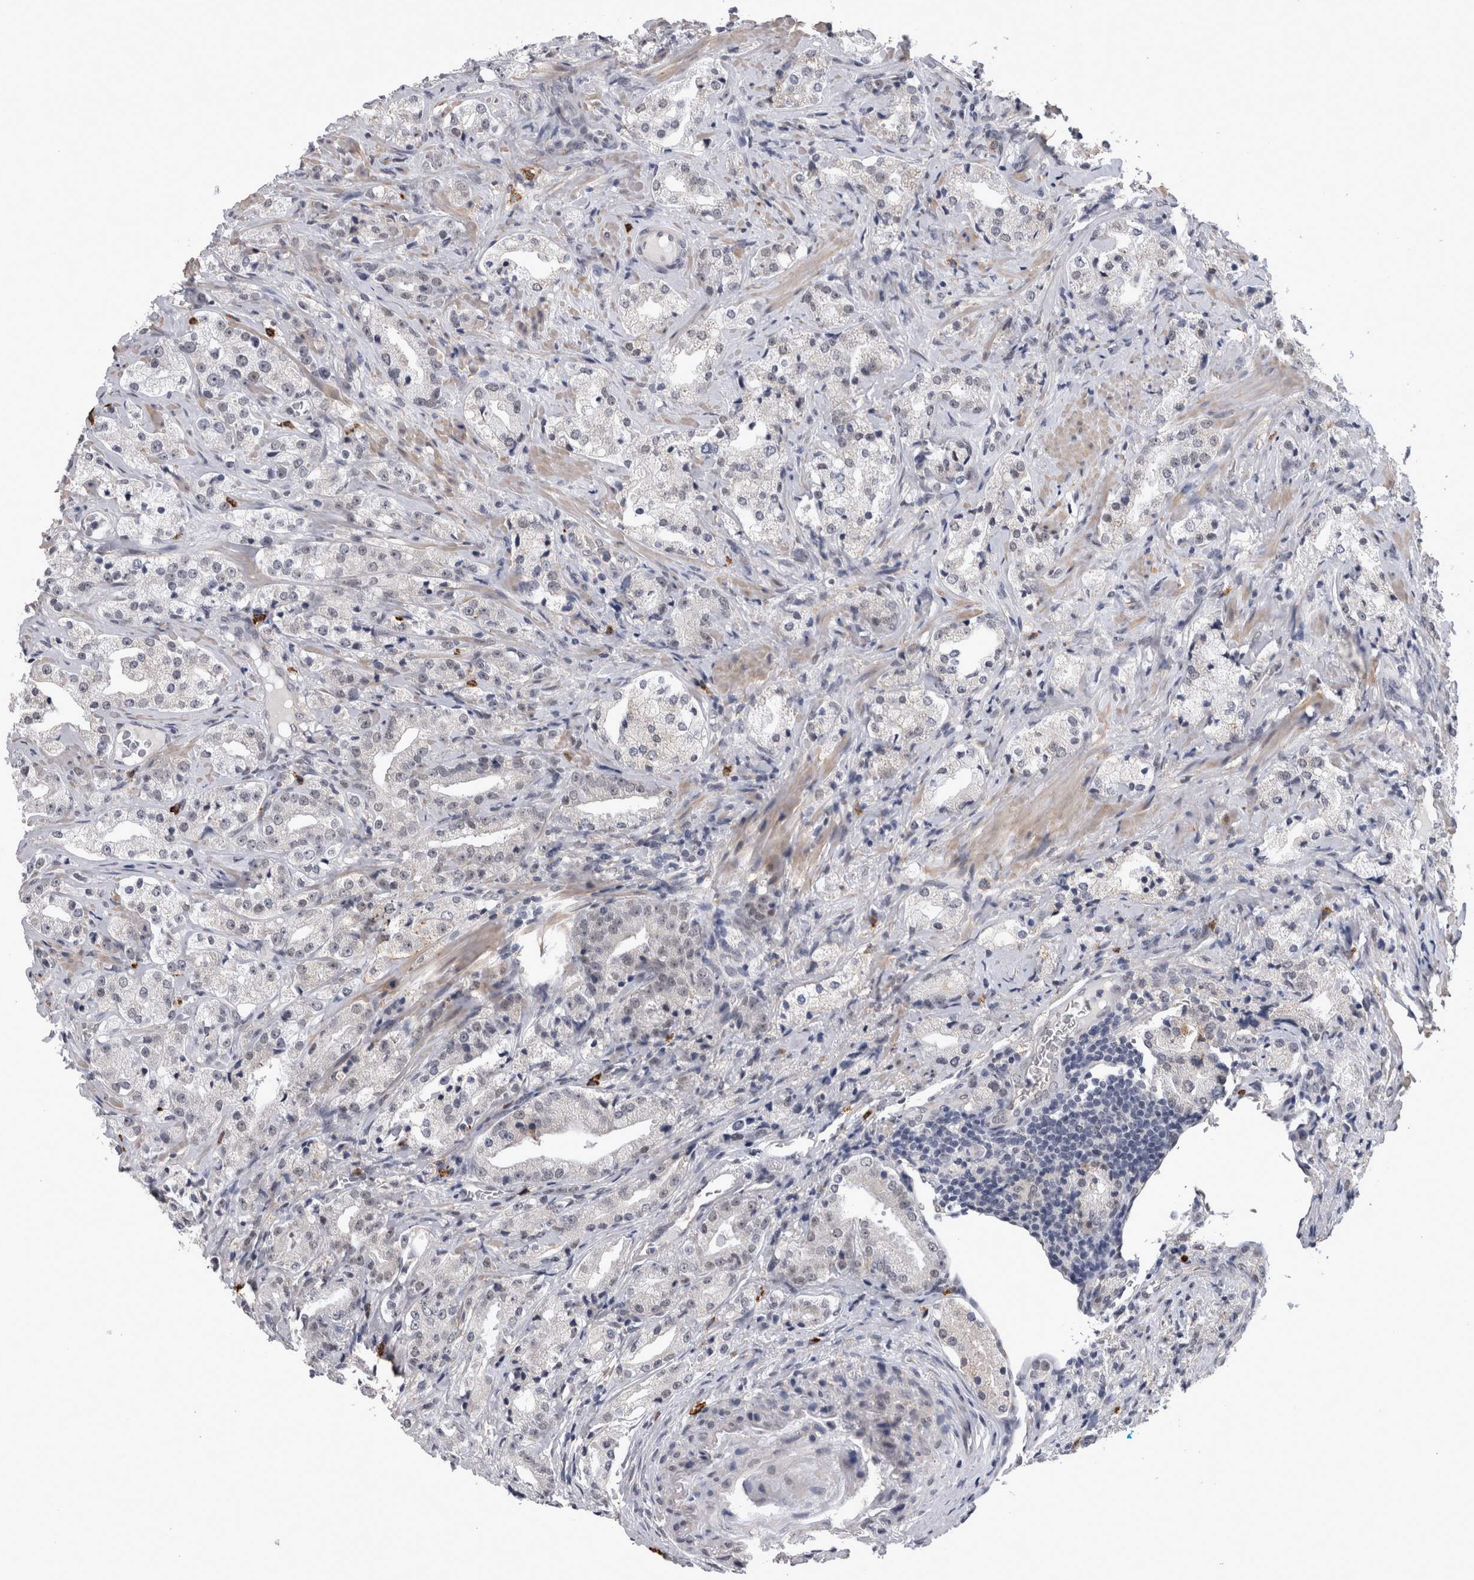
{"staining": {"intensity": "weak", "quantity": "<25%", "location": "nuclear"}, "tissue": "prostate cancer", "cell_type": "Tumor cells", "image_type": "cancer", "snomed": [{"axis": "morphology", "description": "Adenocarcinoma, High grade"}, {"axis": "topography", "description": "Prostate"}], "caption": "Human prostate cancer stained for a protein using IHC shows no expression in tumor cells.", "gene": "PEBP4", "patient": {"sex": "male", "age": 63}}